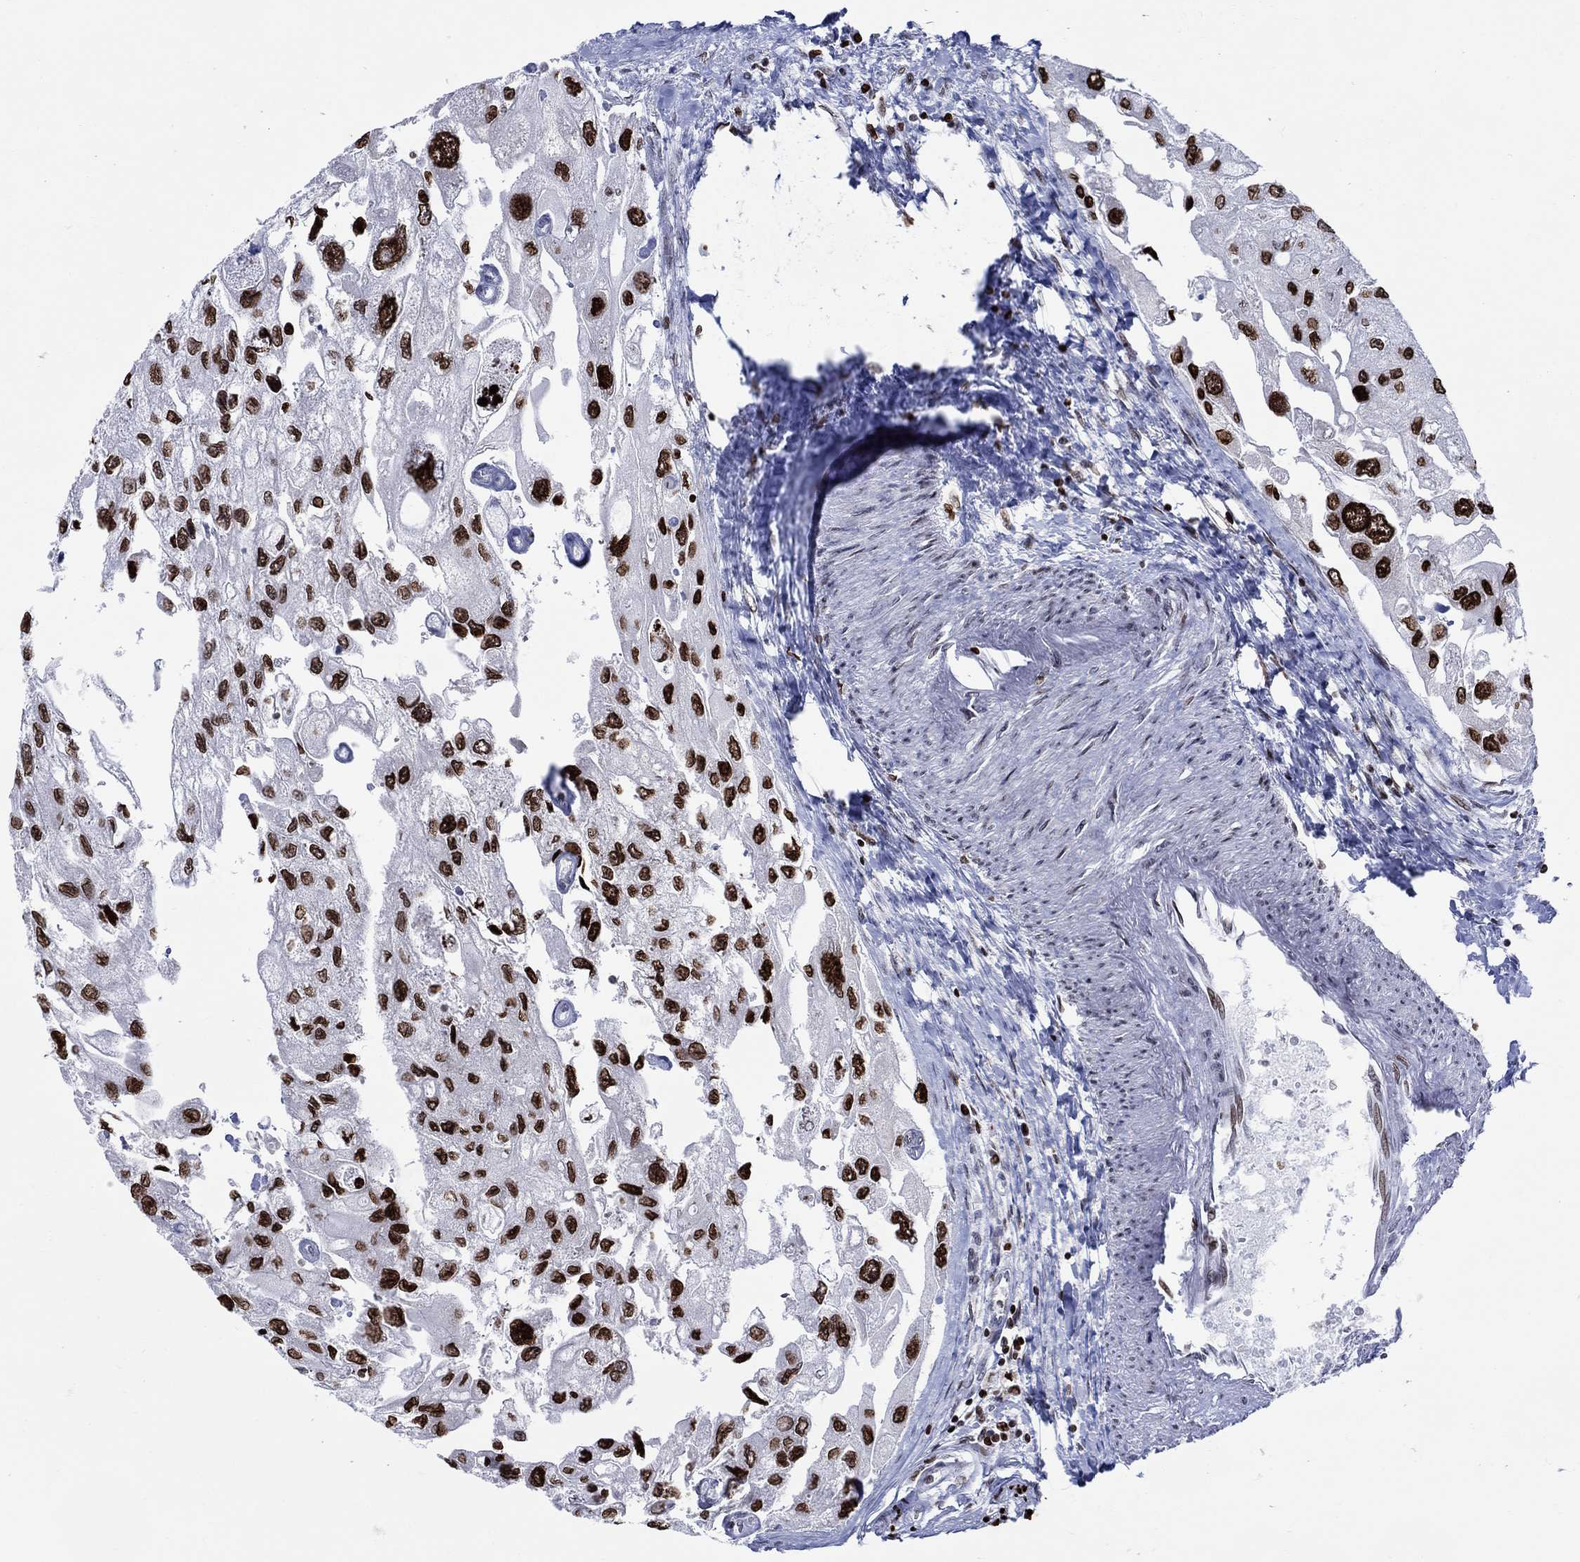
{"staining": {"intensity": "strong", "quantity": ">75%", "location": "nuclear"}, "tissue": "urothelial cancer", "cell_type": "Tumor cells", "image_type": "cancer", "snomed": [{"axis": "morphology", "description": "Urothelial carcinoma, High grade"}, {"axis": "topography", "description": "Urinary bladder"}], "caption": "Urothelial cancer tissue reveals strong nuclear expression in approximately >75% of tumor cells", "gene": "HMGA1", "patient": {"sex": "male", "age": 59}}